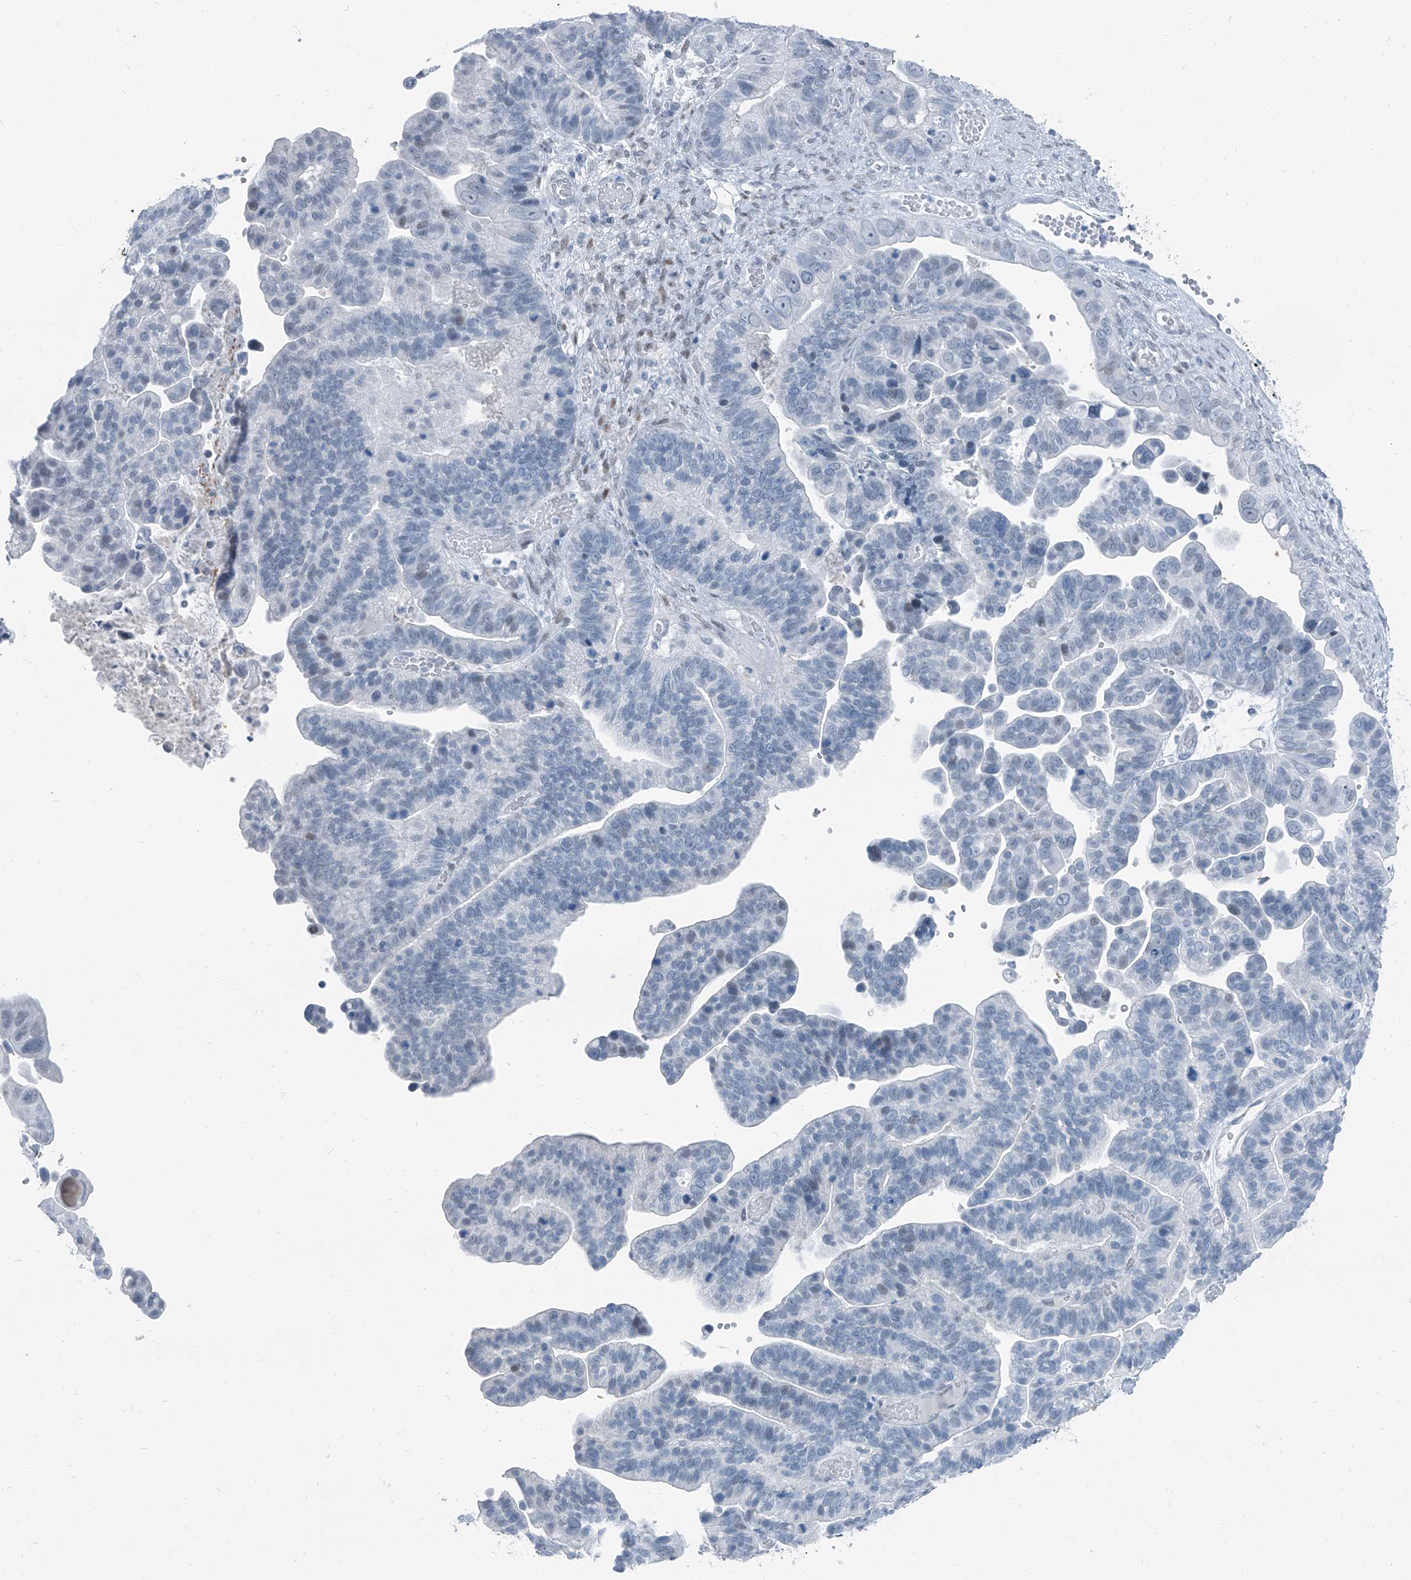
{"staining": {"intensity": "negative", "quantity": "none", "location": "none"}, "tissue": "ovarian cancer", "cell_type": "Tumor cells", "image_type": "cancer", "snomed": [{"axis": "morphology", "description": "Cystadenocarcinoma, serous, NOS"}, {"axis": "topography", "description": "Ovary"}], "caption": "Ovarian cancer (serous cystadenocarcinoma) was stained to show a protein in brown. There is no significant positivity in tumor cells.", "gene": "RGN", "patient": {"sex": "female", "age": 56}}